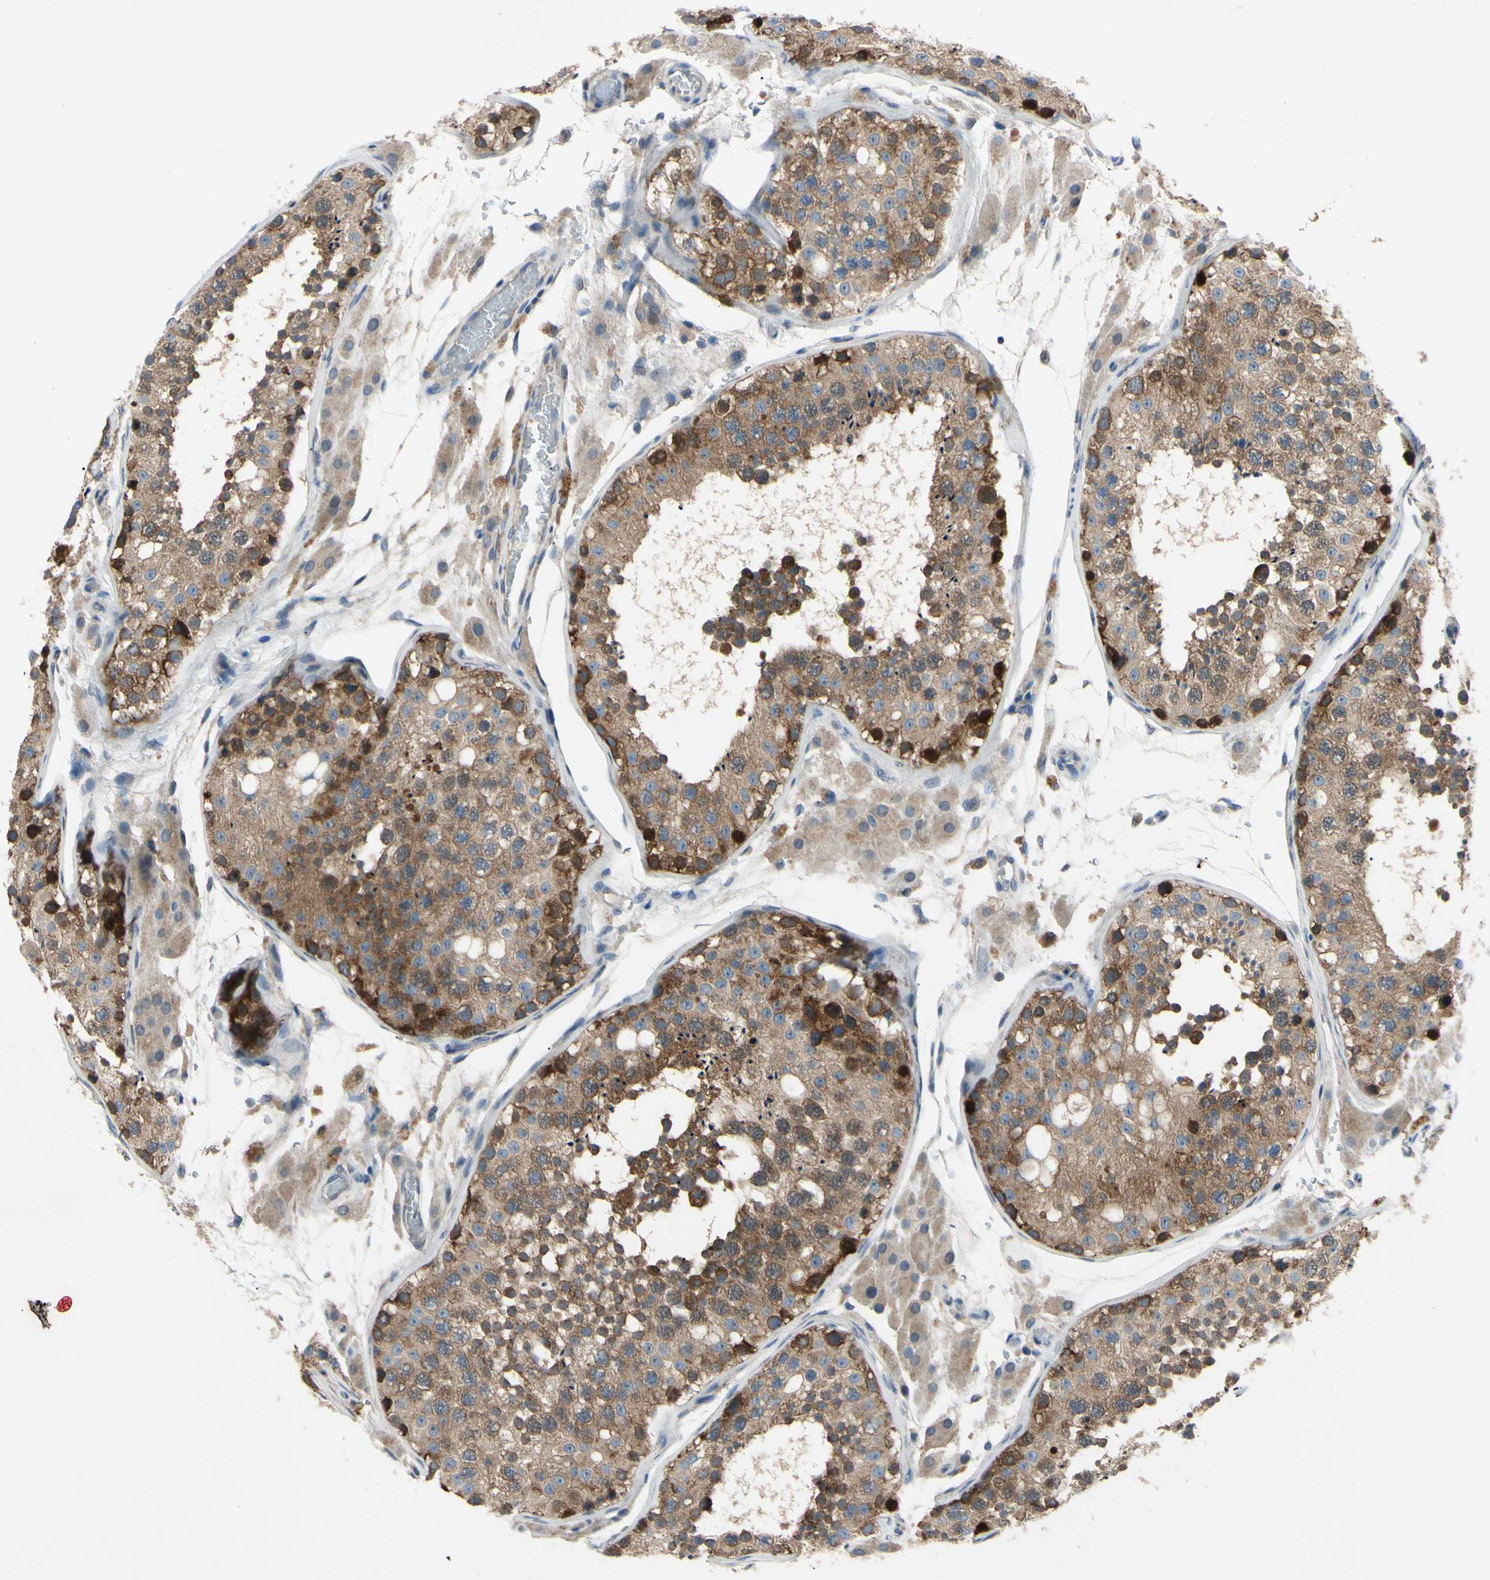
{"staining": {"intensity": "moderate", "quantity": ">75%", "location": "cytoplasmic/membranous"}, "tissue": "testis", "cell_type": "Cells in seminiferous ducts", "image_type": "normal", "snomed": [{"axis": "morphology", "description": "Normal tissue, NOS"}, {"axis": "topography", "description": "Testis"}], "caption": "Protein expression analysis of unremarkable human testis reveals moderate cytoplasmic/membranous expression in about >75% of cells in seminiferous ducts. (Brightfield microscopy of DAB IHC at high magnification).", "gene": "HILPDA", "patient": {"sex": "male", "age": 26}}